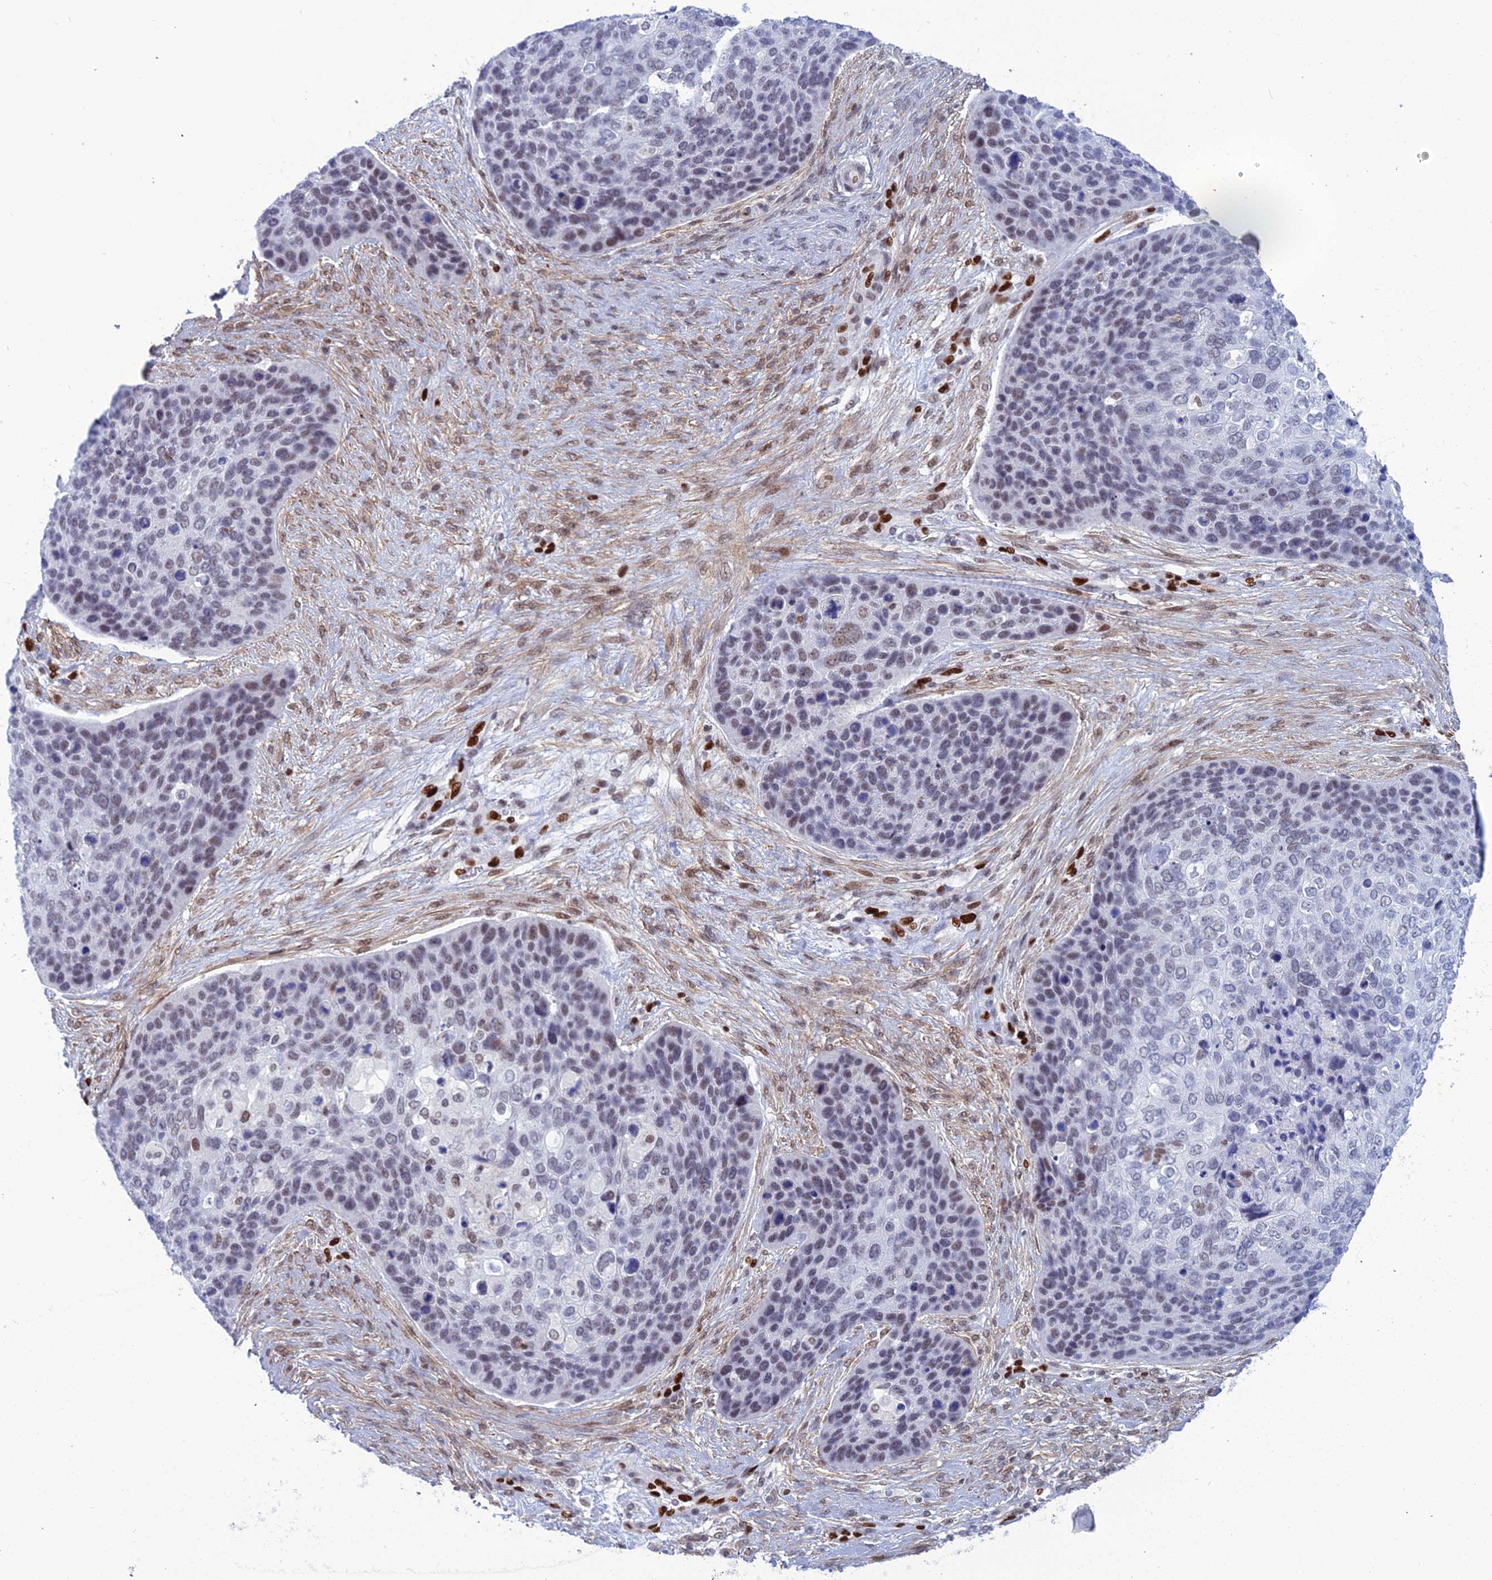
{"staining": {"intensity": "negative", "quantity": "none", "location": "none"}, "tissue": "skin cancer", "cell_type": "Tumor cells", "image_type": "cancer", "snomed": [{"axis": "morphology", "description": "Basal cell carcinoma"}, {"axis": "topography", "description": "Skin"}], "caption": "DAB (3,3'-diaminobenzidine) immunohistochemical staining of human skin cancer (basal cell carcinoma) demonstrates no significant expression in tumor cells. (DAB (3,3'-diaminobenzidine) IHC, high magnification).", "gene": "NOL4L", "patient": {"sex": "female", "age": 74}}